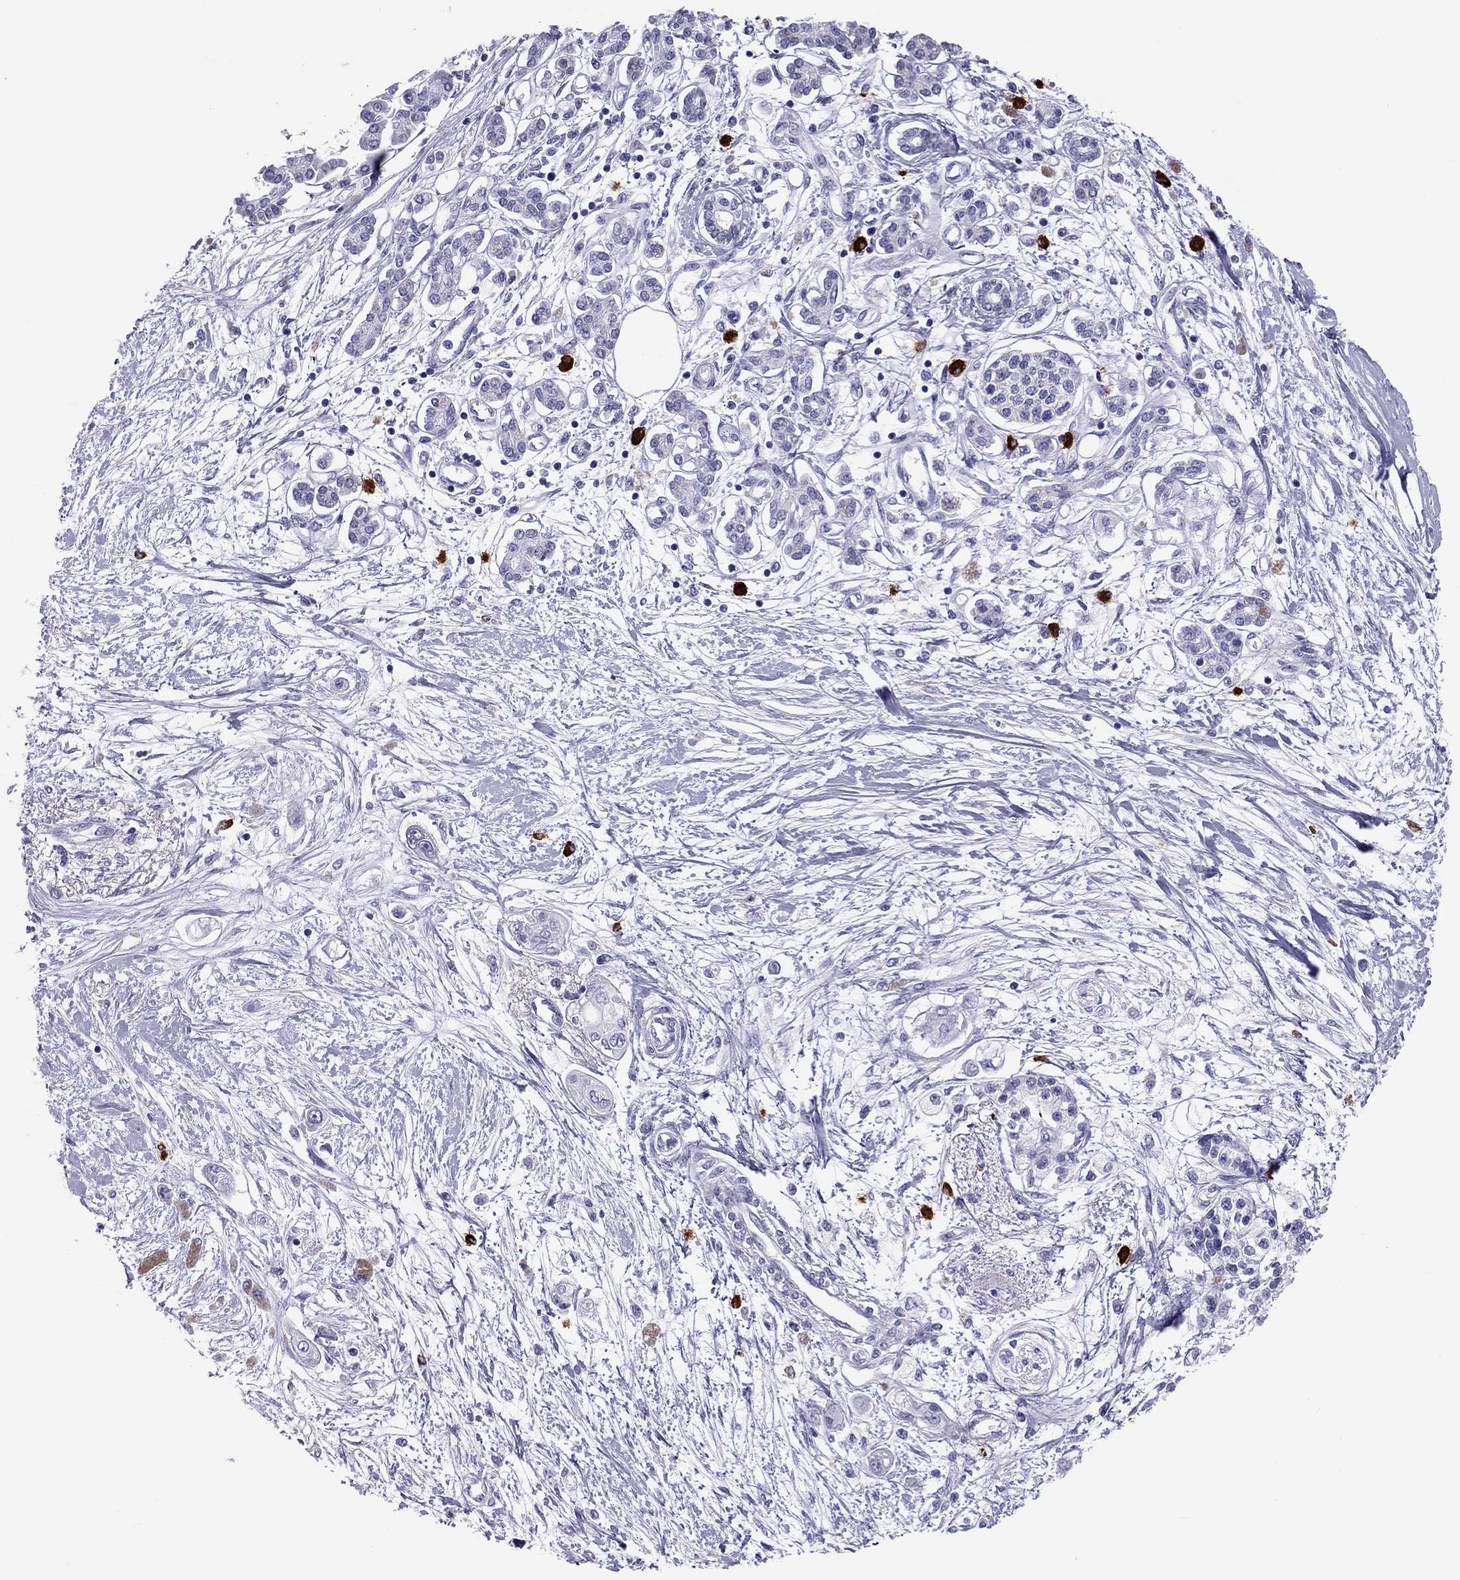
{"staining": {"intensity": "negative", "quantity": "none", "location": "none"}, "tissue": "pancreatic cancer", "cell_type": "Tumor cells", "image_type": "cancer", "snomed": [{"axis": "morphology", "description": "Adenocarcinoma, NOS"}, {"axis": "topography", "description": "Pancreas"}], "caption": "Immunohistochemical staining of human pancreatic adenocarcinoma displays no significant positivity in tumor cells.", "gene": "IL17REL", "patient": {"sex": "female", "age": 77}}